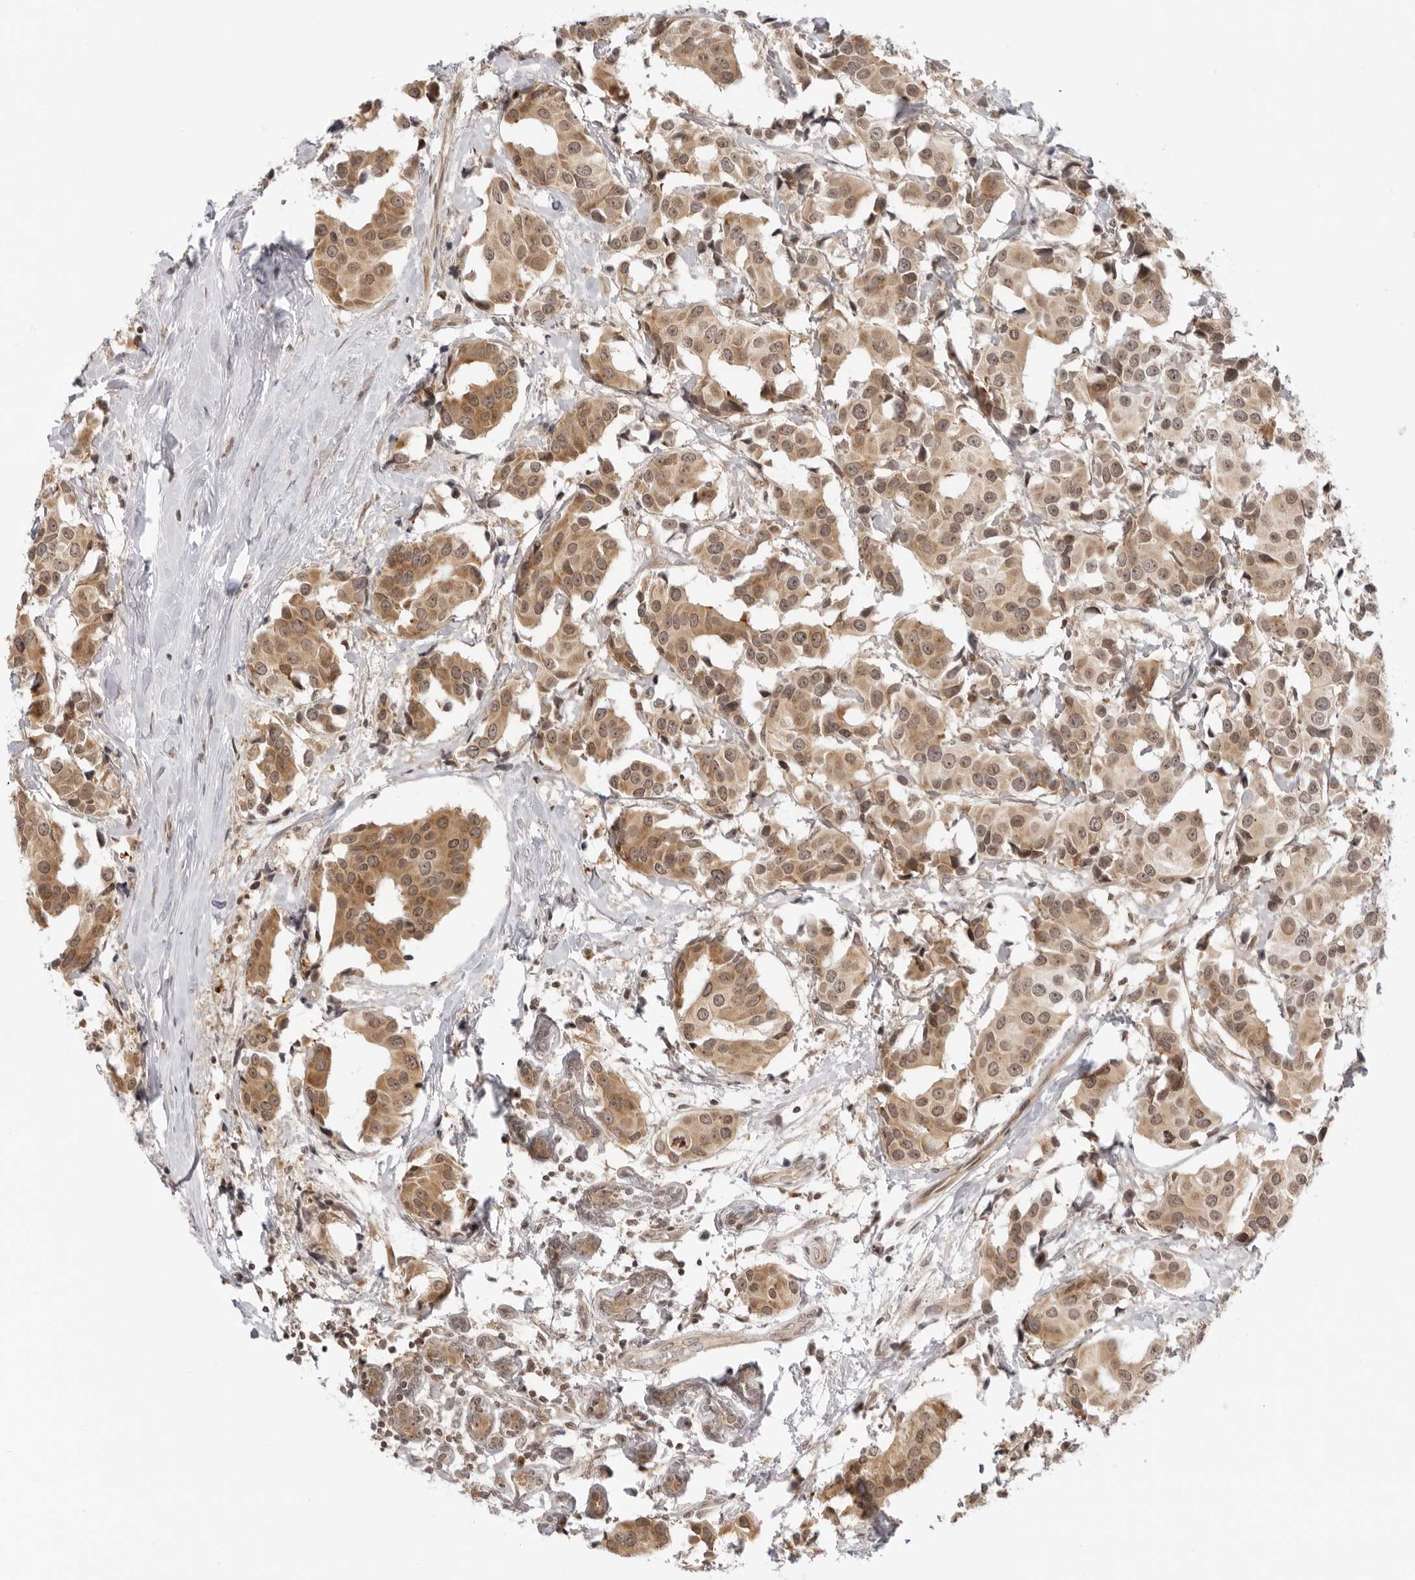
{"staining": {"intensity": "moderate", "quantity": ">75%", "location": "cytoplasmic/membranous"}, "tissue": "breast cancer", "cell_type": "Tumor cells", "image_type": "cancer", "snomed": [{"axis": "morphology", "description": "Normal tissue, NOS"}, {"axis": "morphology", "description": "Duct carcinoma"}, {"axis": "topography", "description": "Breast"}], "caption": "Tumor cells reveal medium levels of moderate cytoplasmic/membranous positivity in about >75% of cells in infiltrating ductal carcinoma (breast). The staining is performed using DAB (3,3'-diaminobenzidine) brown chromogen to label protein expression. The nuclei are counter-stained blue using hematoxylin.", "gene": "PRRC2C", "patient": {"sex": "female", "age": 39}}